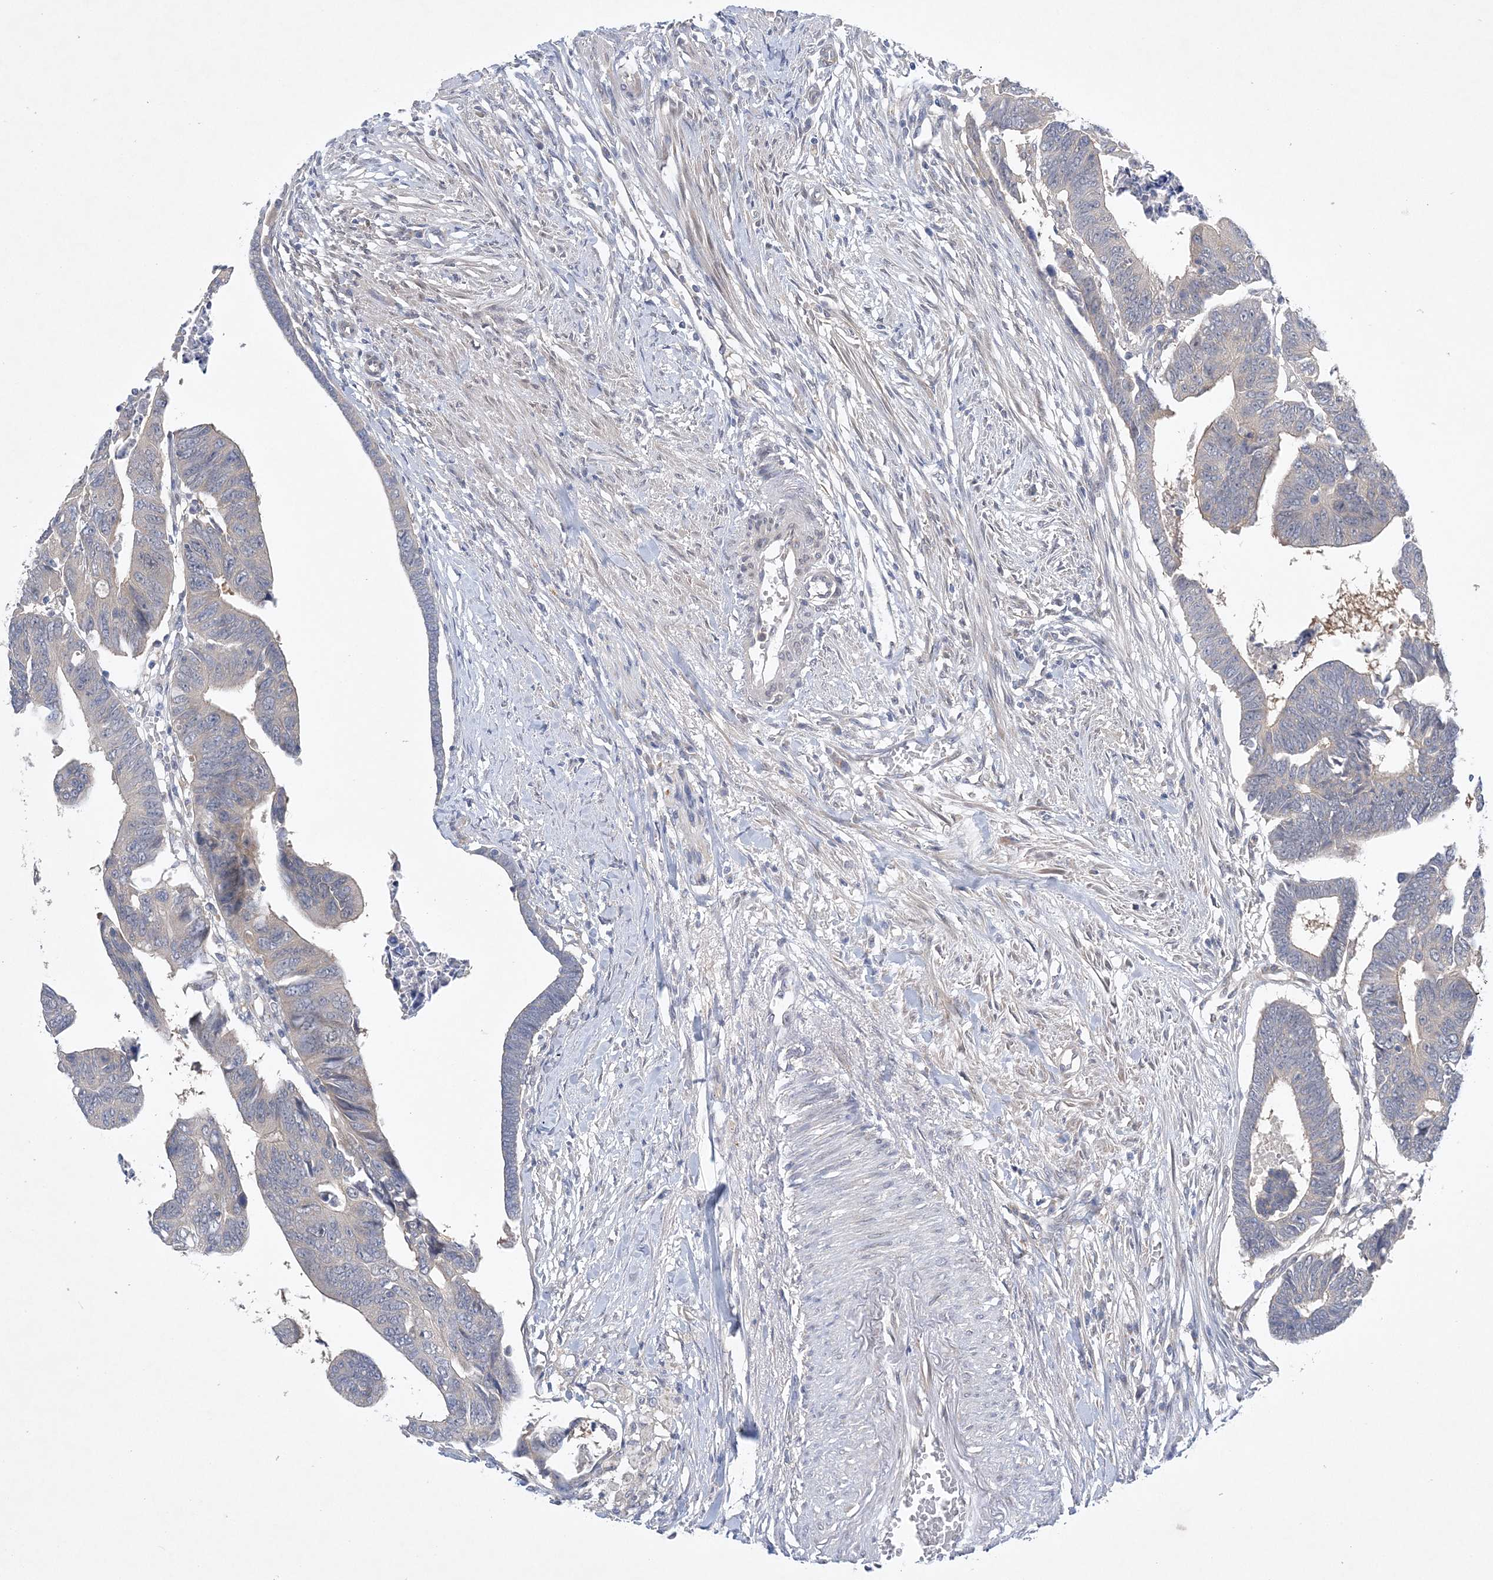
{"staining": {"intensity": "negative", "quantity": "none", "location": "none"}, "tissue": "colorectal cancer", "cell_type": "Tumor cells", "image_type": "cancer", "snomed": [{"axis": "morphology", "description": "Adenocarcinoma, NOS"}, {"axis": "topography", "description": "Rectum"}], "caption": "Colorectal cancer (adenocarcinoma) was stained to show a protein in brown. There is no significant positivity in tumor cells.", "gene": "ANKRD35", "patient": {"sex": "female", "age": 65}}